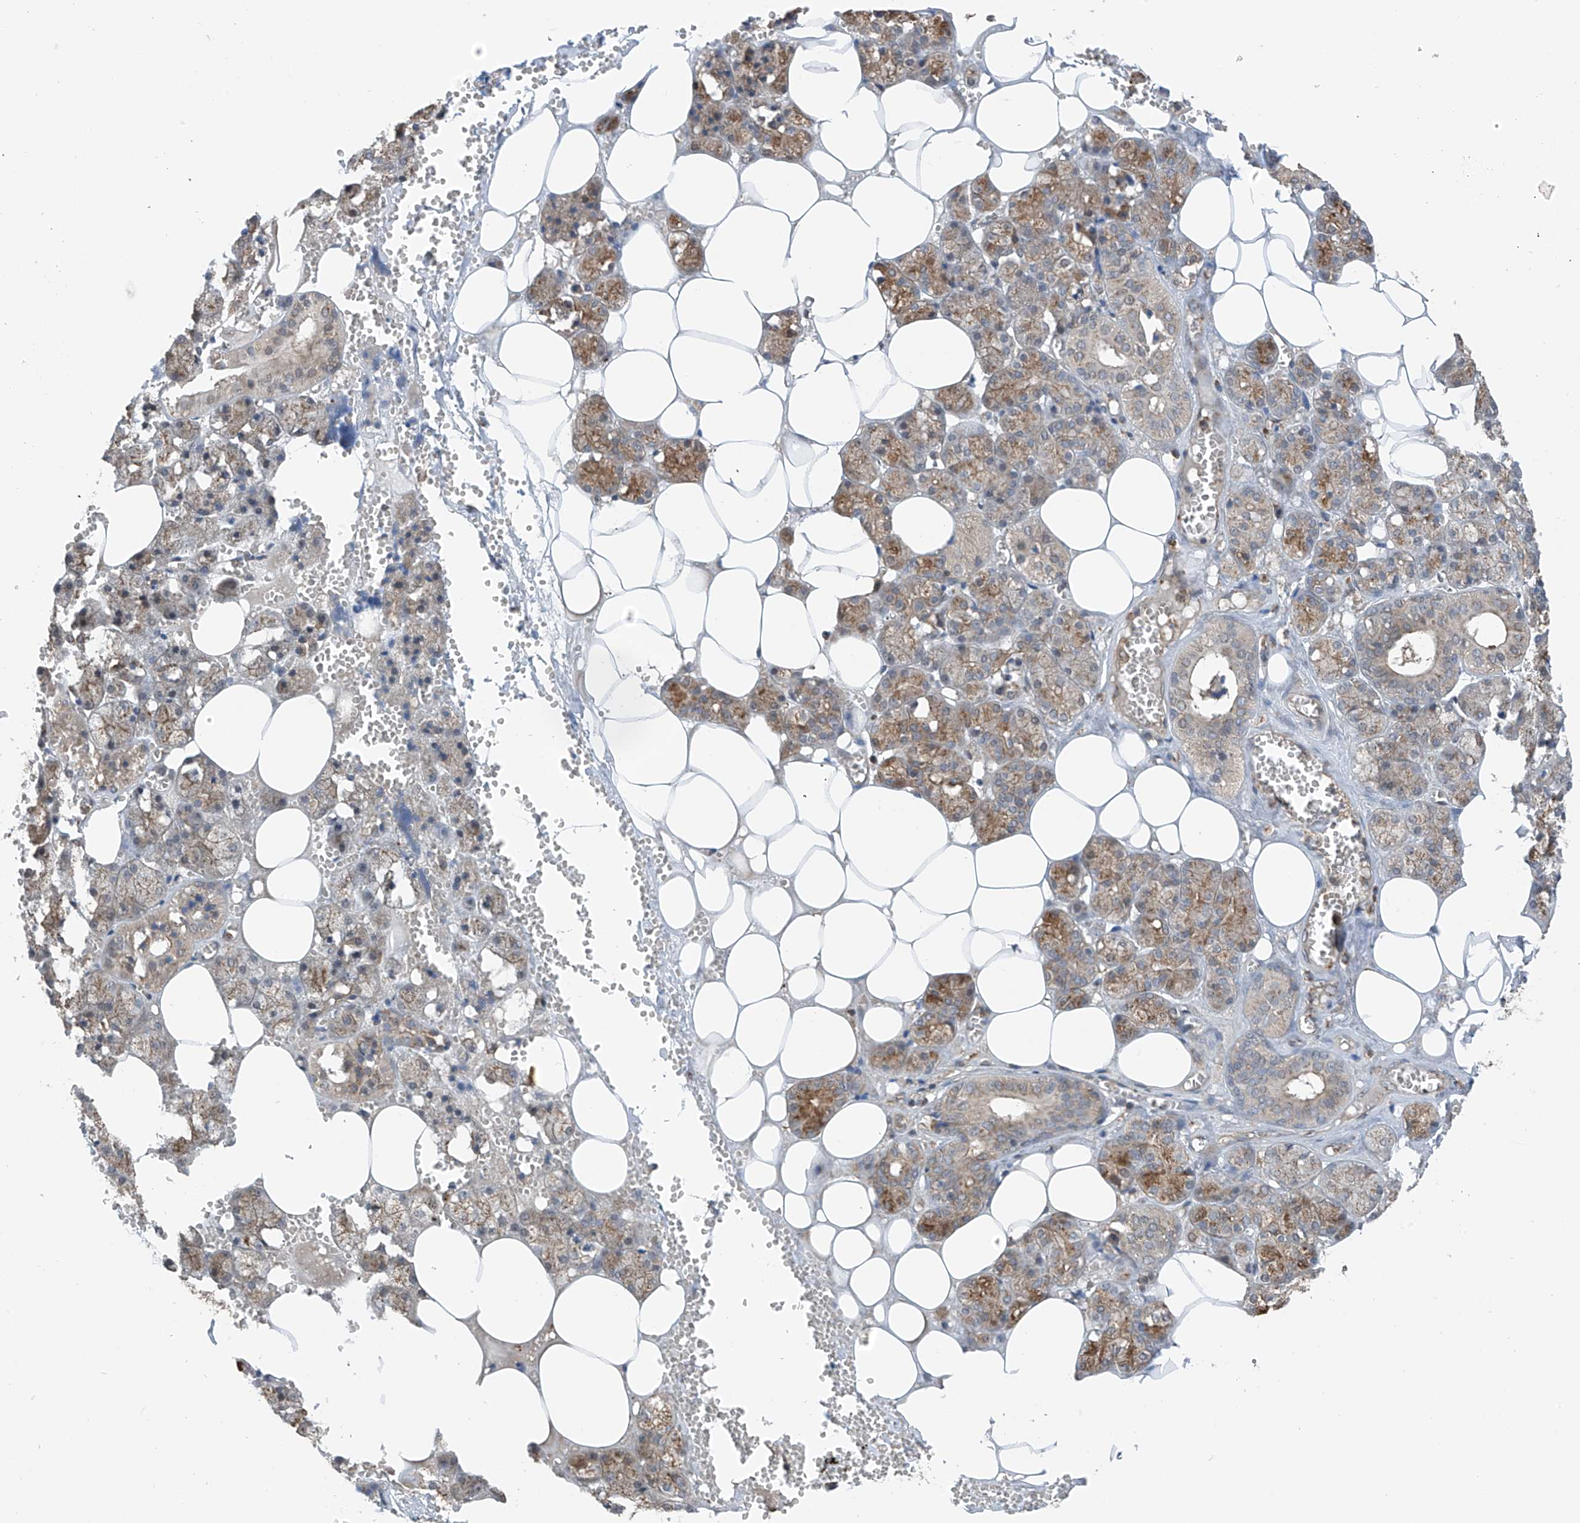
{"staining": {"intensity": "moderate", "quantity": ">75%", "location": "cytoplasmic/membranous"}, "tissue": "salivary gland", "cell_type": "Glandular cells", "image_type": "normal", "snomed": [{"axis": "morphology", "description": "Normal tissue, NOS"}, {"axis": "topography", "description": "Salivary gland"}], "caption": "Immunohistochemical staining of normal human salivary gland exhibits moderate cytoplasmic/membranous protein expression in about >75% of glandular cells.", "gene": "ZNF189", "patient": {"sex": "male", "age": 62}}